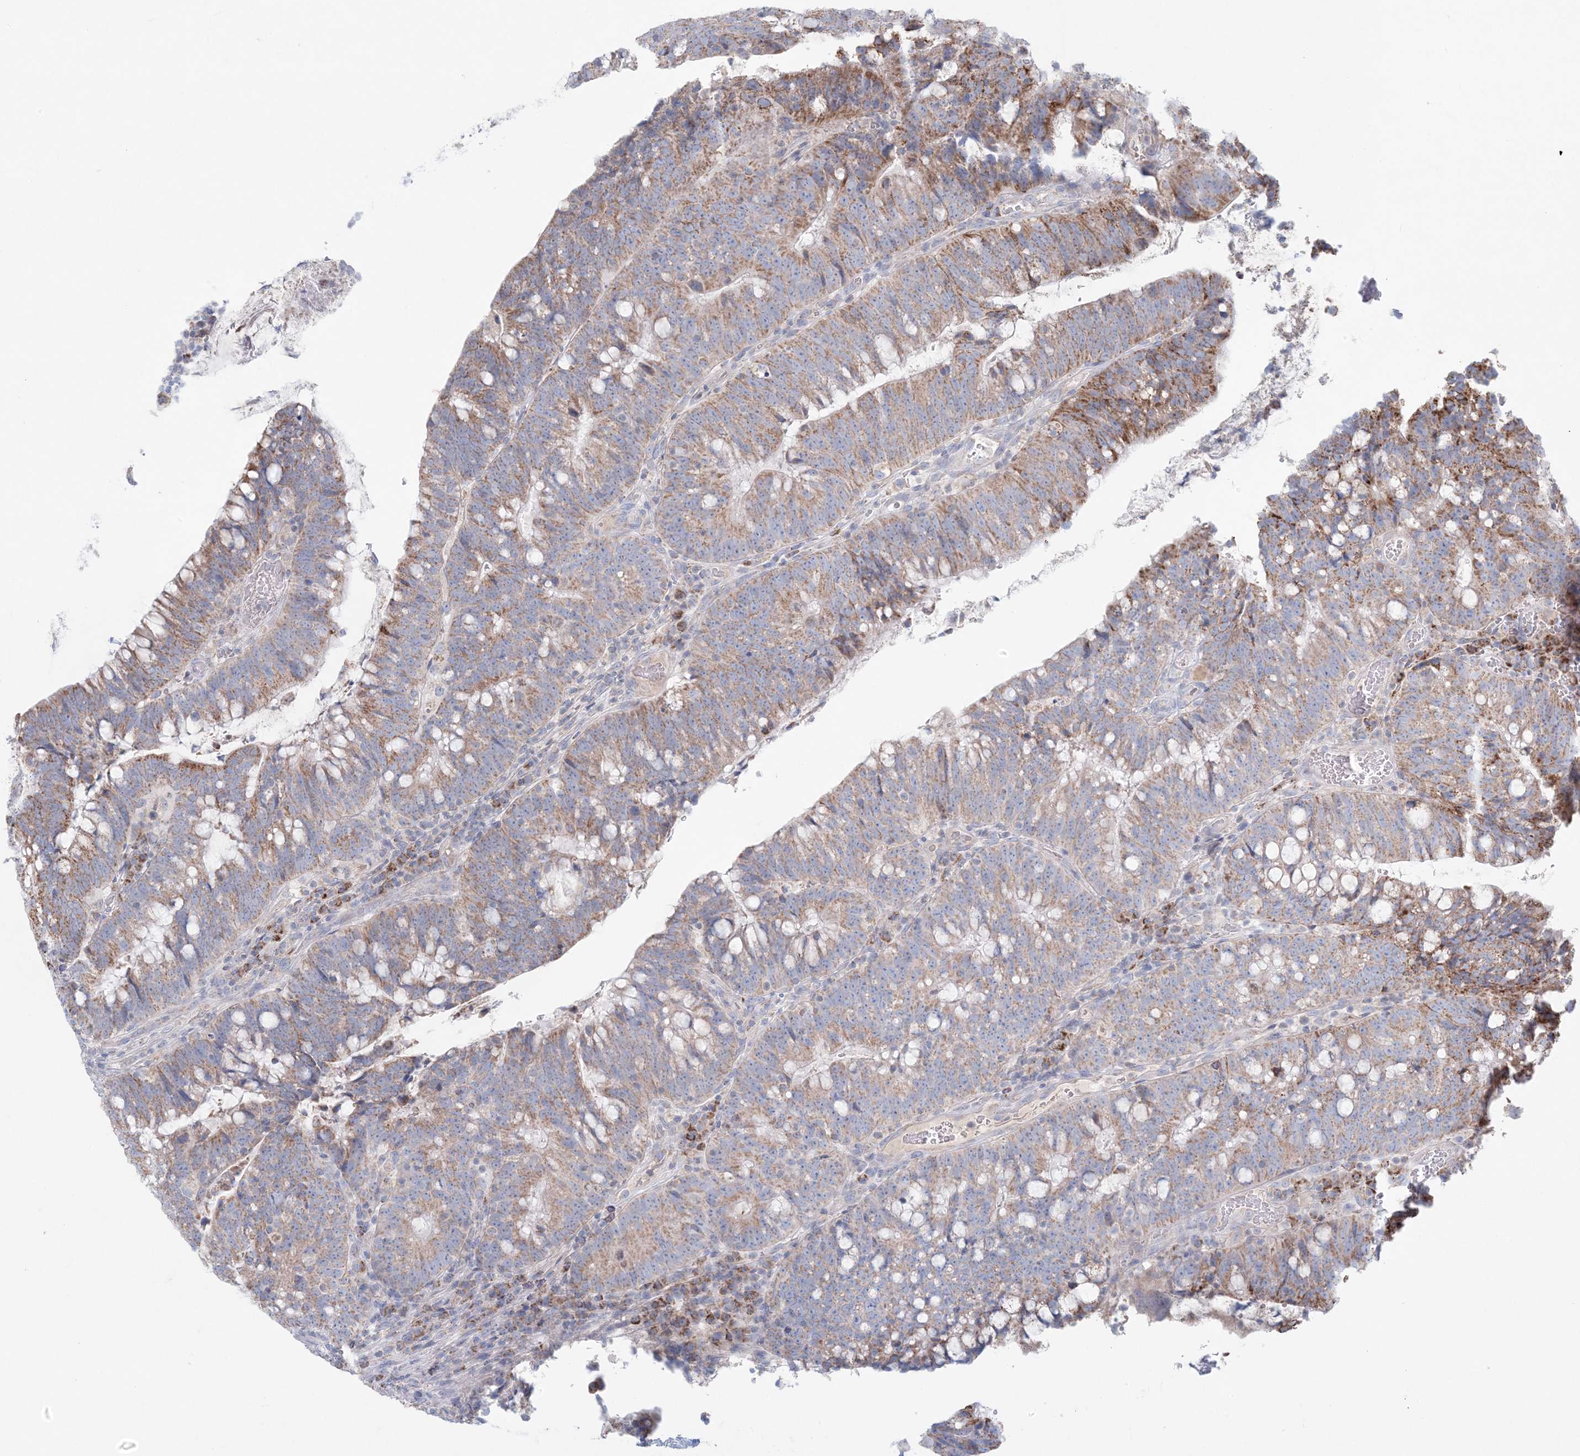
{"staining": {"intensity": "moderate", "quantity": ">75%", "location": "cytoplasmic/membranous"}, "tissue": "colorectal cancer", "cell_type": "Tumor cells", "image_type": "cancer", "snomed": [{"axis": "morphology", "description": "Adenocarcinoma, NOS"}, {"axis": "topography", "description": "Colon"}], "caption": "The micrograph exhibits a brown stain indicating the presence of a protein in the cytoplasmic/membranous of tumor cells in colorectal cancer (adenocarcinoma).", "gene": "KCTD6", "patient": {"sex": "female", "age": 66}}